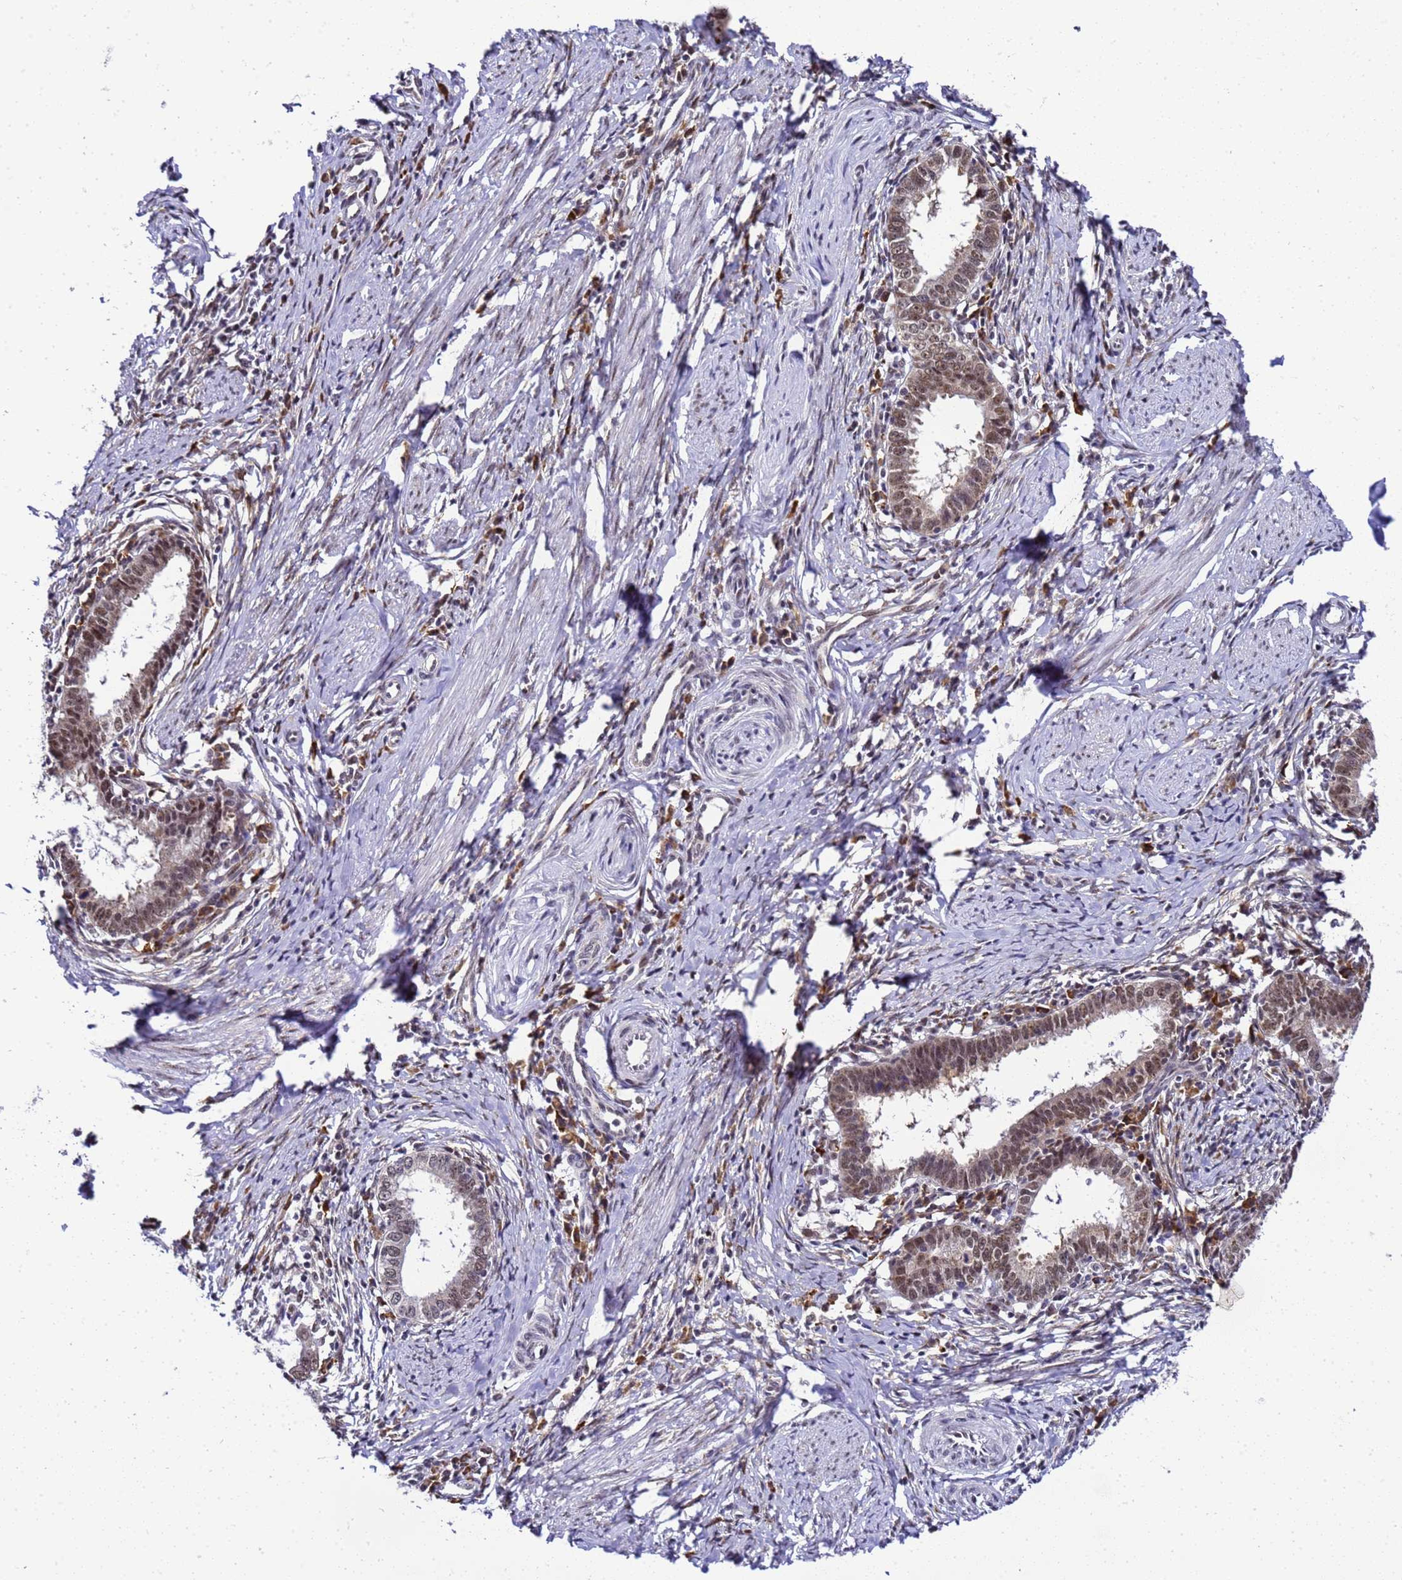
{"staining": {"intensity": "weak", "quantity": "25%-75%", "location": "cytoplasmic/membranous,nuclear"}, "tissue": "cervical cancer", "cell_type": "Tumor cells", "image_type": "cancer", "snomed": [{"axis": "morphology", "description": "Adenocarcinoma, NOS"}, {"axis": "topography", "description": "Cervix"}], "caption": "DAB immunohistochemical staining of cervical adenocarcinoma demonstrates weak cytoplasmic/membranous and nuclear protein positivity in approximately 25%-75% of tumor cells.", "gene": "SMN1", "patient": {"sex": "female", "age": 36}}